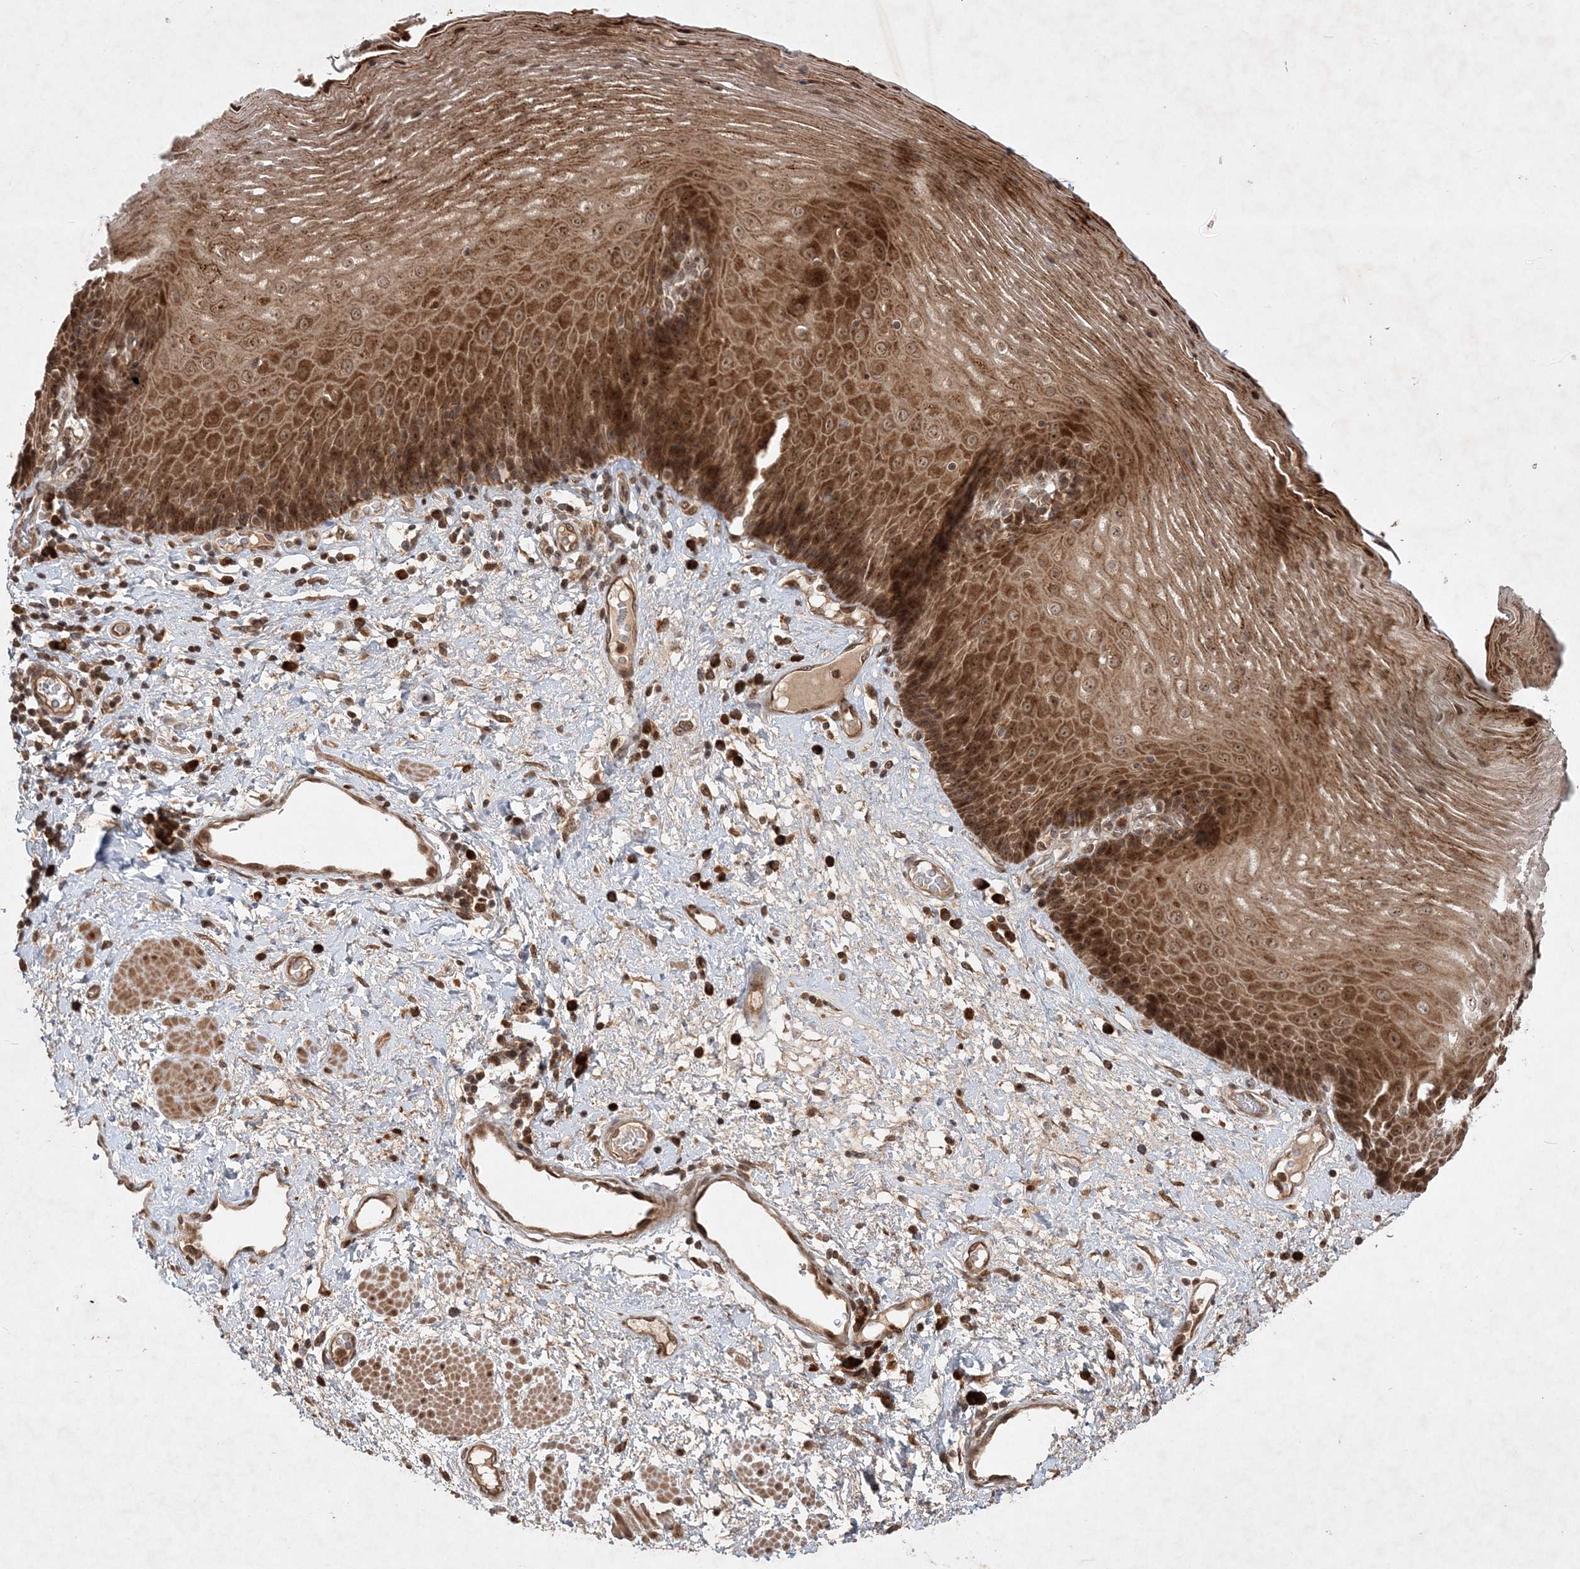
{"staining": {"intensity": "strong", "quantity": ">75%", "location": "cytoplasmic/membranous,nuclear"}, "tissue": "esophagus", "cell_type": "Squamous epithelial cells", "image_type": "normal", "snomed": [{"axis": "morphology", "description": "Normal tissue, NOS"}, {"axis": "morphology", "description": "Adenocarcinoma, NOS"}, {"axis": "topography", "description": "Esophagus"}], "caption": "Immunohistochemical staining of unremarkable esophagus reveals strong cytoplasmic/membranous,nuclear protein expression in about >75% of squamous epithelial cells.", "gene": "UBR3", "patient": {"sex": "male", "age": 62}}